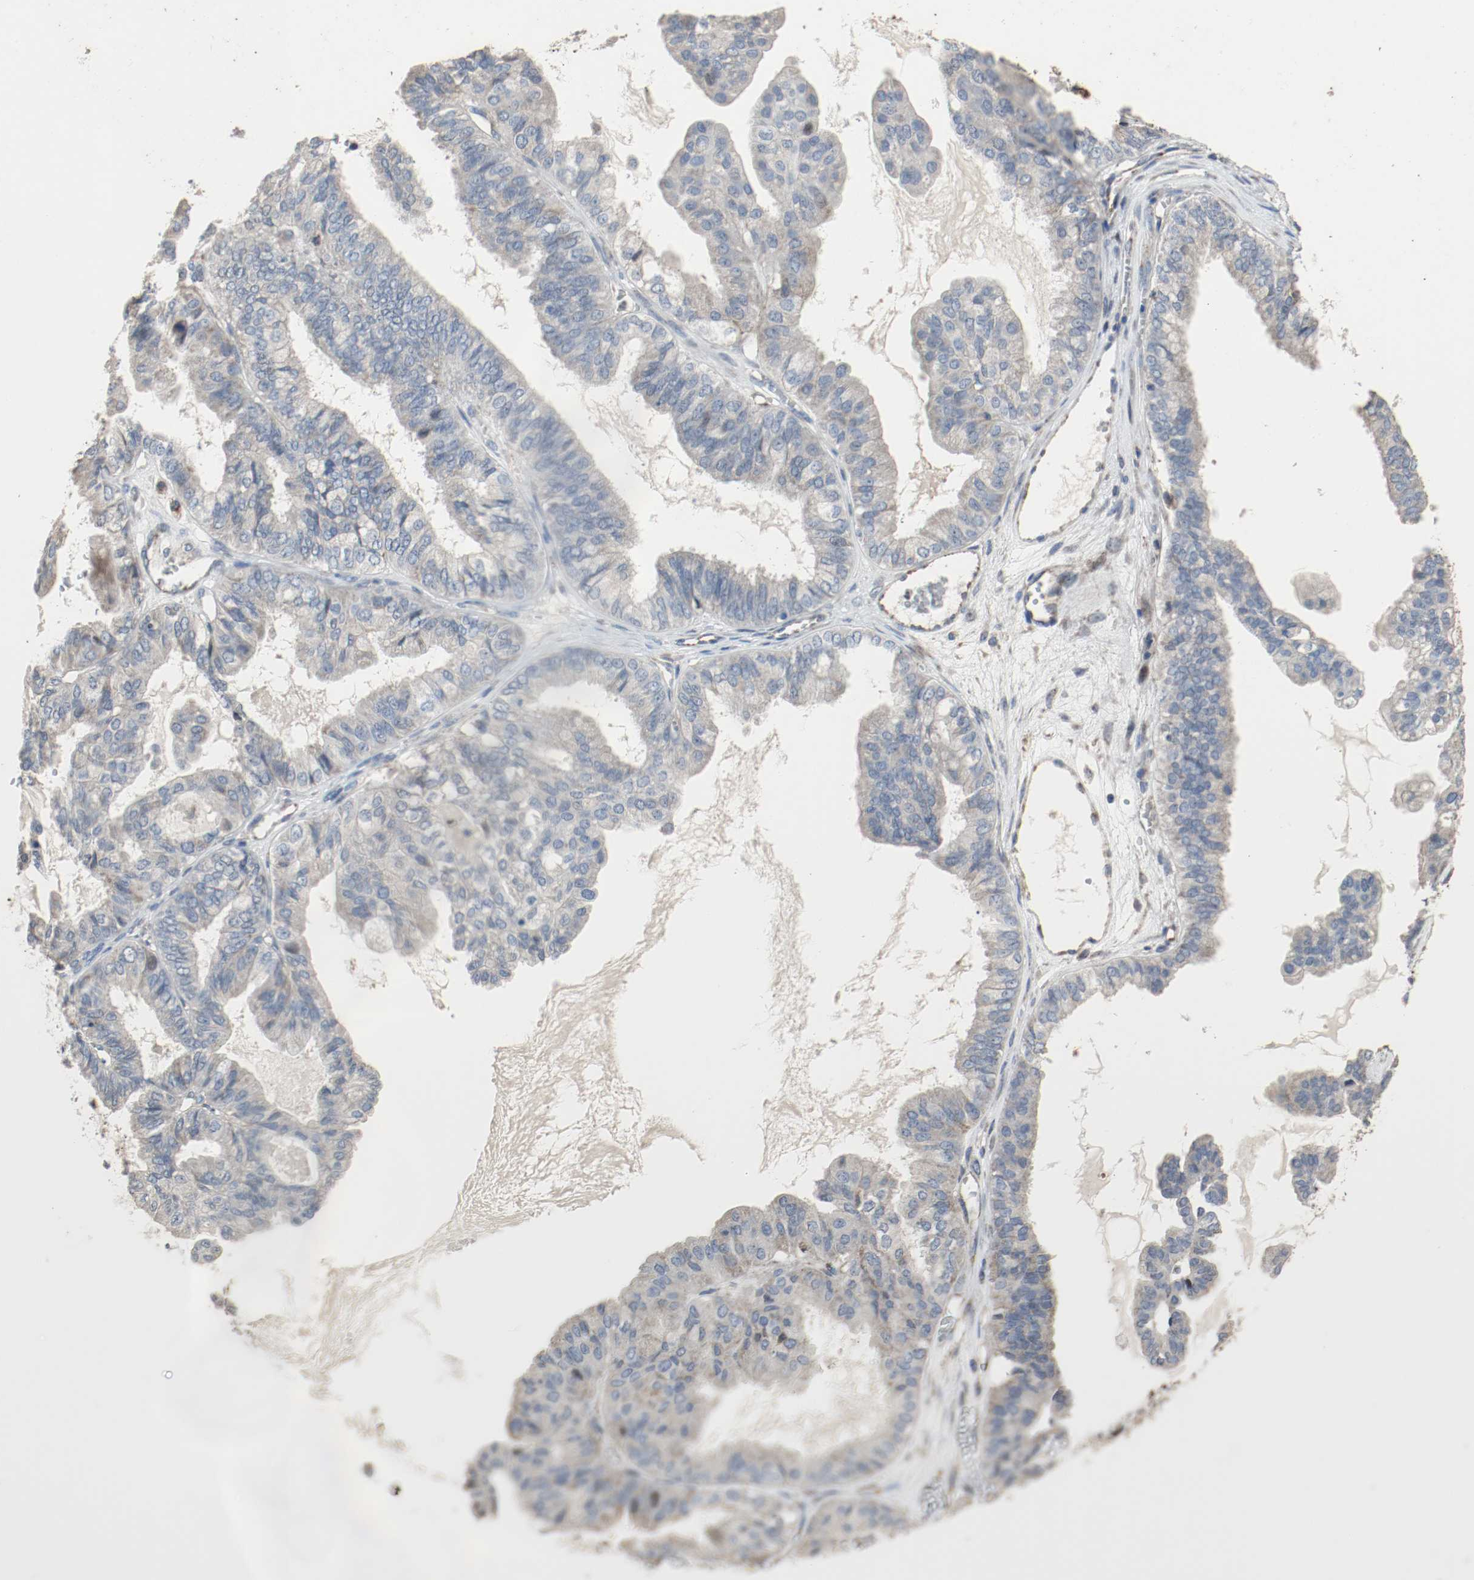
{"staining": {"intensity": "moderate", "quantity": ">75%", "location": "cytoplasmic/membranous,nuclear"}, "tissue": "ovarian cancer", "cell_type": "Tumor cells", "image_type": "cancer", "snomed": [{"axis": "morphology", "description": "Carcinoma, NOS"}, {"axis": "morphology", "description": "Carcinoma, endometroid"}, {"axis": "topography", "description": "Ovary"}], "caption": "Immunohistochemistry staining of ovarian carcinoma, which demonstrates medium levels of moderate cytoplasmic/membranous and nuclear staining in about >75% of tumor cells indicating moderate cytoplasmic/membranous and nuclear protein staining. The staining was performed using DAB (brown) for protein detection and nuclei were counterstained in hematoxylin (blue).", "gene": "ALDH4A1", "patient": {"sex": "female", "age": 50}}